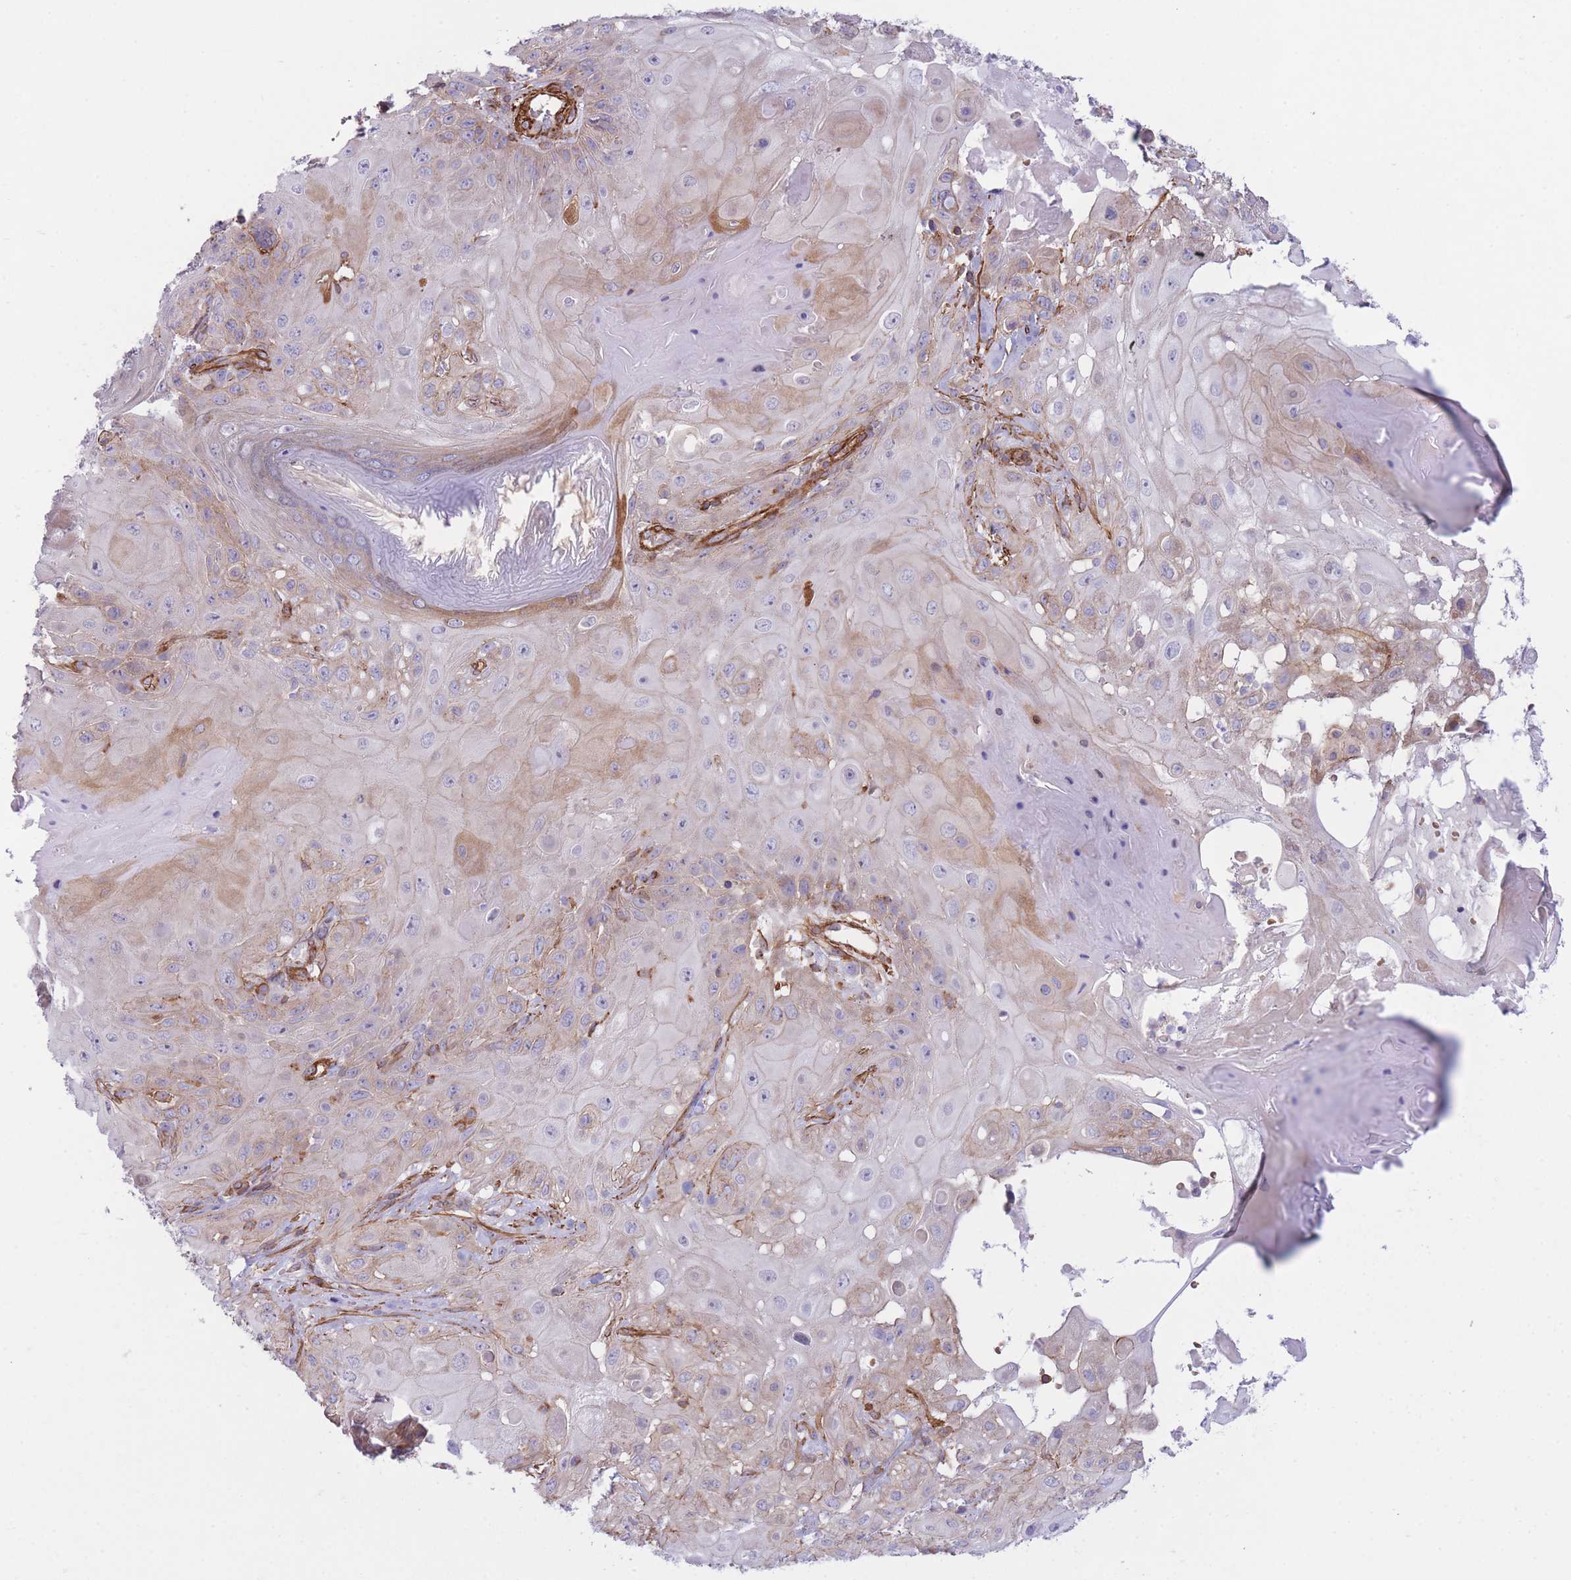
{"staining": {"intensity": "weak", "quantity": "<25%", "location": "cytoplasmic/membranous"}, "tissue": "skin cancer", "cell_type": "Tumor cells", "image_type": "cancer", "snomed": [{"axis": "morphology", "description": "Normal tissue, NOS"}, {"axis": "morphology", "description": "Squamous cell carcinoma, NOS"}, {"axis": "topography", "description": "Skin"}, {"axis": "topography", "description": "Cartilage tissue"}], "caption": "This is a image of IHC staining of skin cancer, which shows no positivity in tumor cells. (DAB (3,3'-diaminobenzidine) immunohistochemistry, high magnification).", "gene": "CDC25B", "patient": {"sex": "female", "age": 79}}